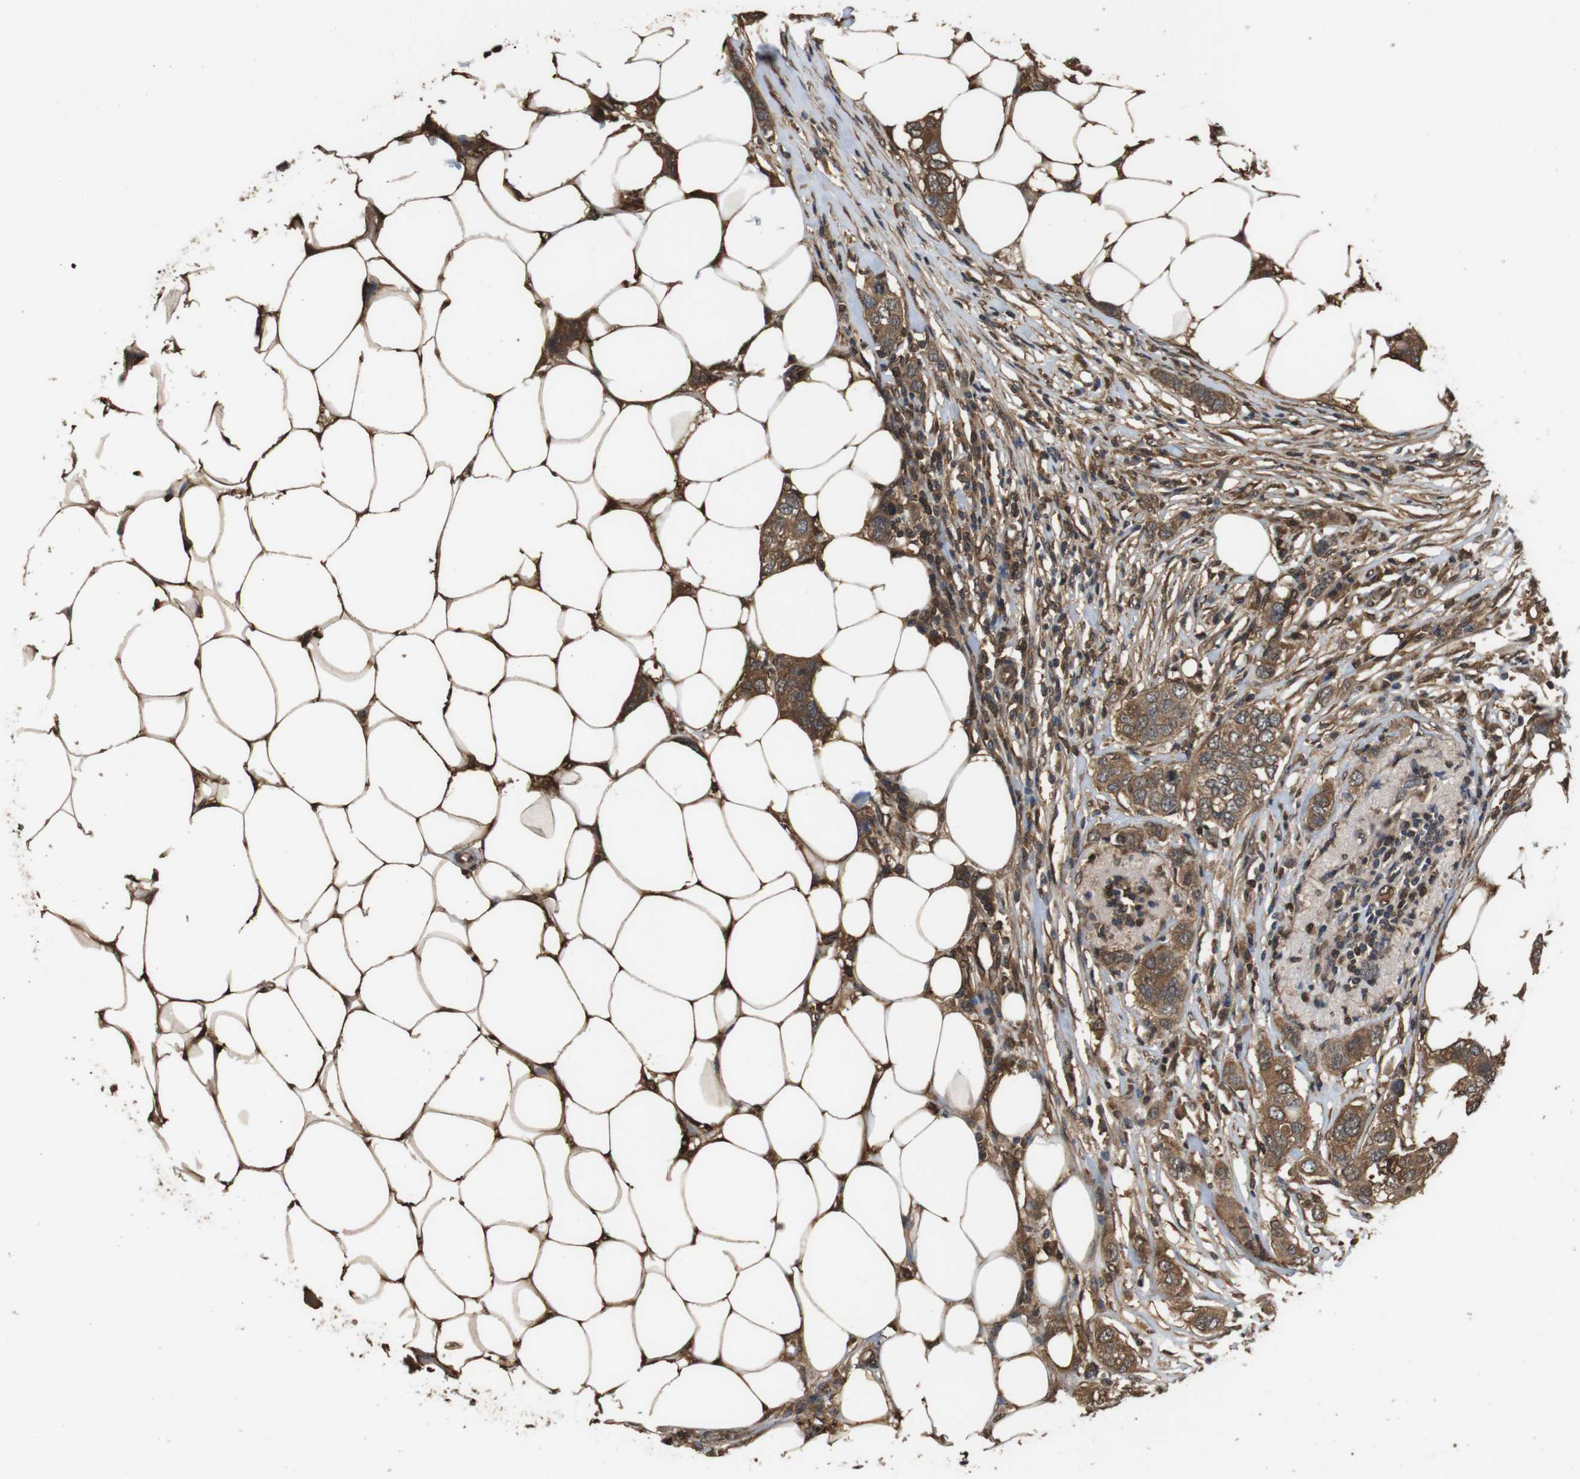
{"staining": {"intensity": "moderate", "quantity": ">75%", "location": "cytoplasmic/membranous"}, "tissue": "breast cancer", "cell_type": "Tumor cells", "image_type": "cancer", "snomed": [{"axis": "morphology", "description": "Duct carcinoma"}, {"axis": "topography", "description": "Breast"}], "caption": "This is a micrograph of immunohistochemistry (IHC) staining of breast cancer, which shows moderate positivity in the cytoplasmic/membranous of tumor cells.", "gene": "LDHA", "patient": {"sex": "female", "age": 50}}